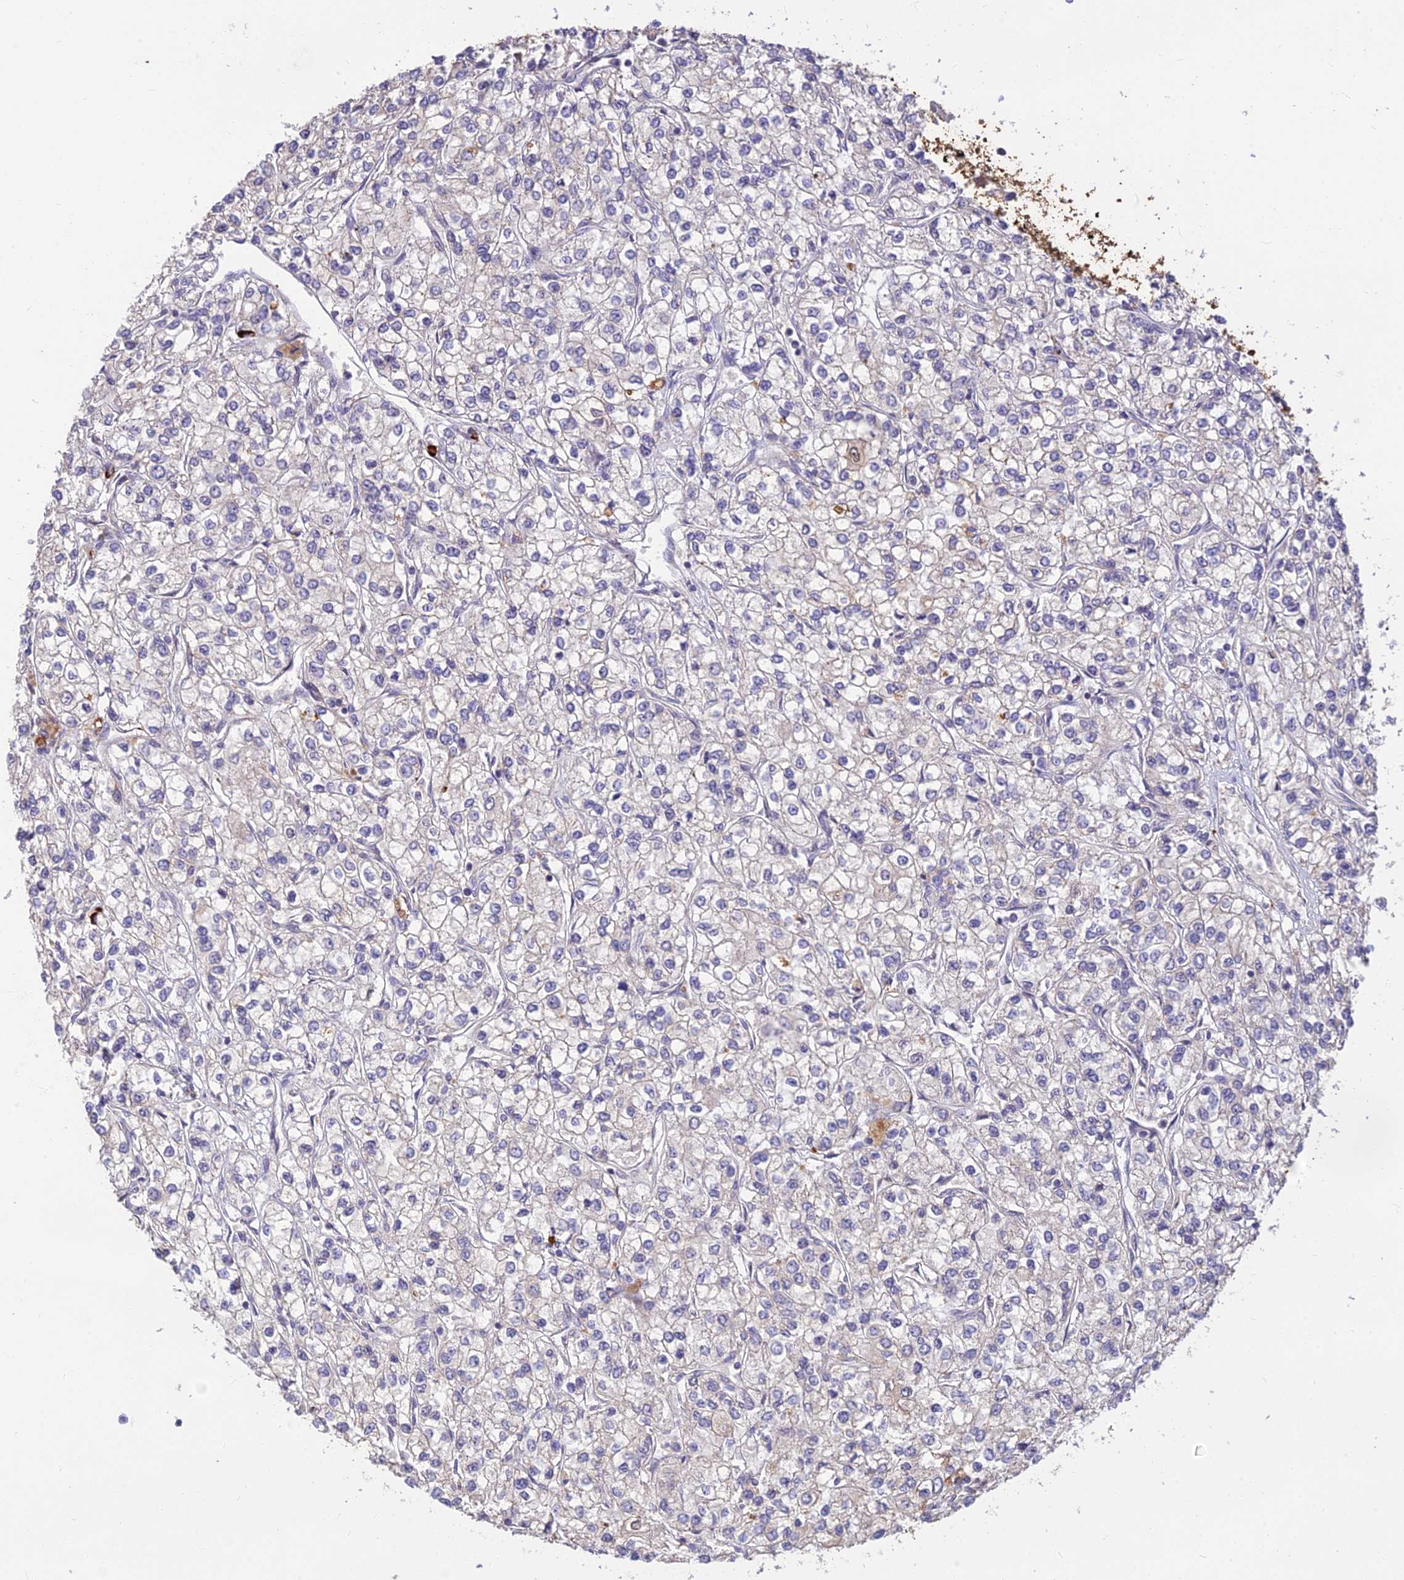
{"staining": {"intensity": "negative", "quantity": "none", "location": "none"}, "tissue": "renal cancer", "cell_type": "Tumor cells", "image_type": "cancer", "snomed": [{"axis": "morphology", "description": "Adenocarcinoma, NOS"}, {"axis": "topography", "description": "Kidney"}], "caption": "This is an IHC micrograph of renal adenocarcinoma. There is no positivity in tumor cells.", "gene": "ASPDH", "patient": {"sex": "male", "age": 80}}